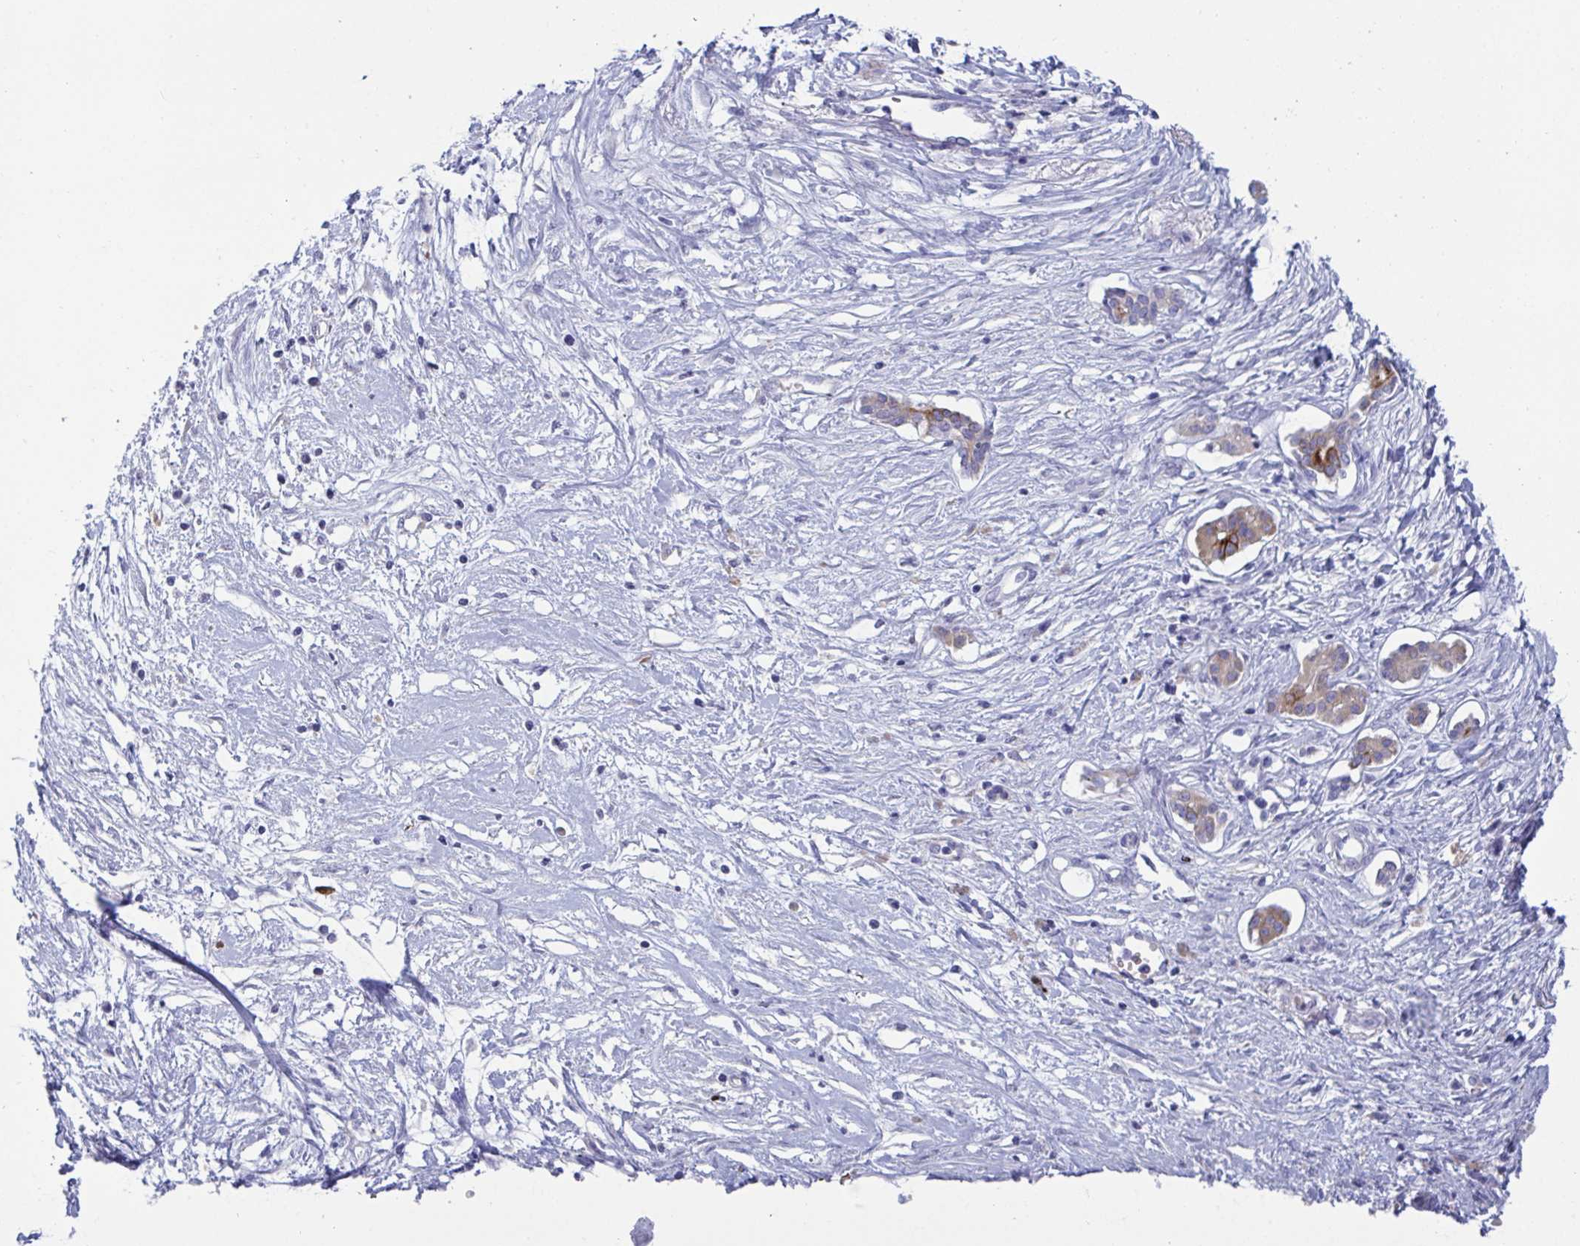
{"staining": {"intensity": "moderate", "quantity": "<25%", "location": "cytoplasmic/membranous"}, "tissue": "pancreatic cancer", "cell_type": "Tumor cells", "image_type": "cancer", "snomed": [{"axis": "morphology", "description": "Adenocarcinoma, NOS"}, {"axis": "topography", "description": "Pancreas"}], "caption": "Pancreatic cancer was stained to show a protein in brown. There is low levels of moderate cytoplasmic/membranous expression in about <25% of tumor cells. (DAB IHC with brightfield microscopy, high magnification).", "gene": "TAS2R38", "patient": {"sex": "male", "age": 68}}